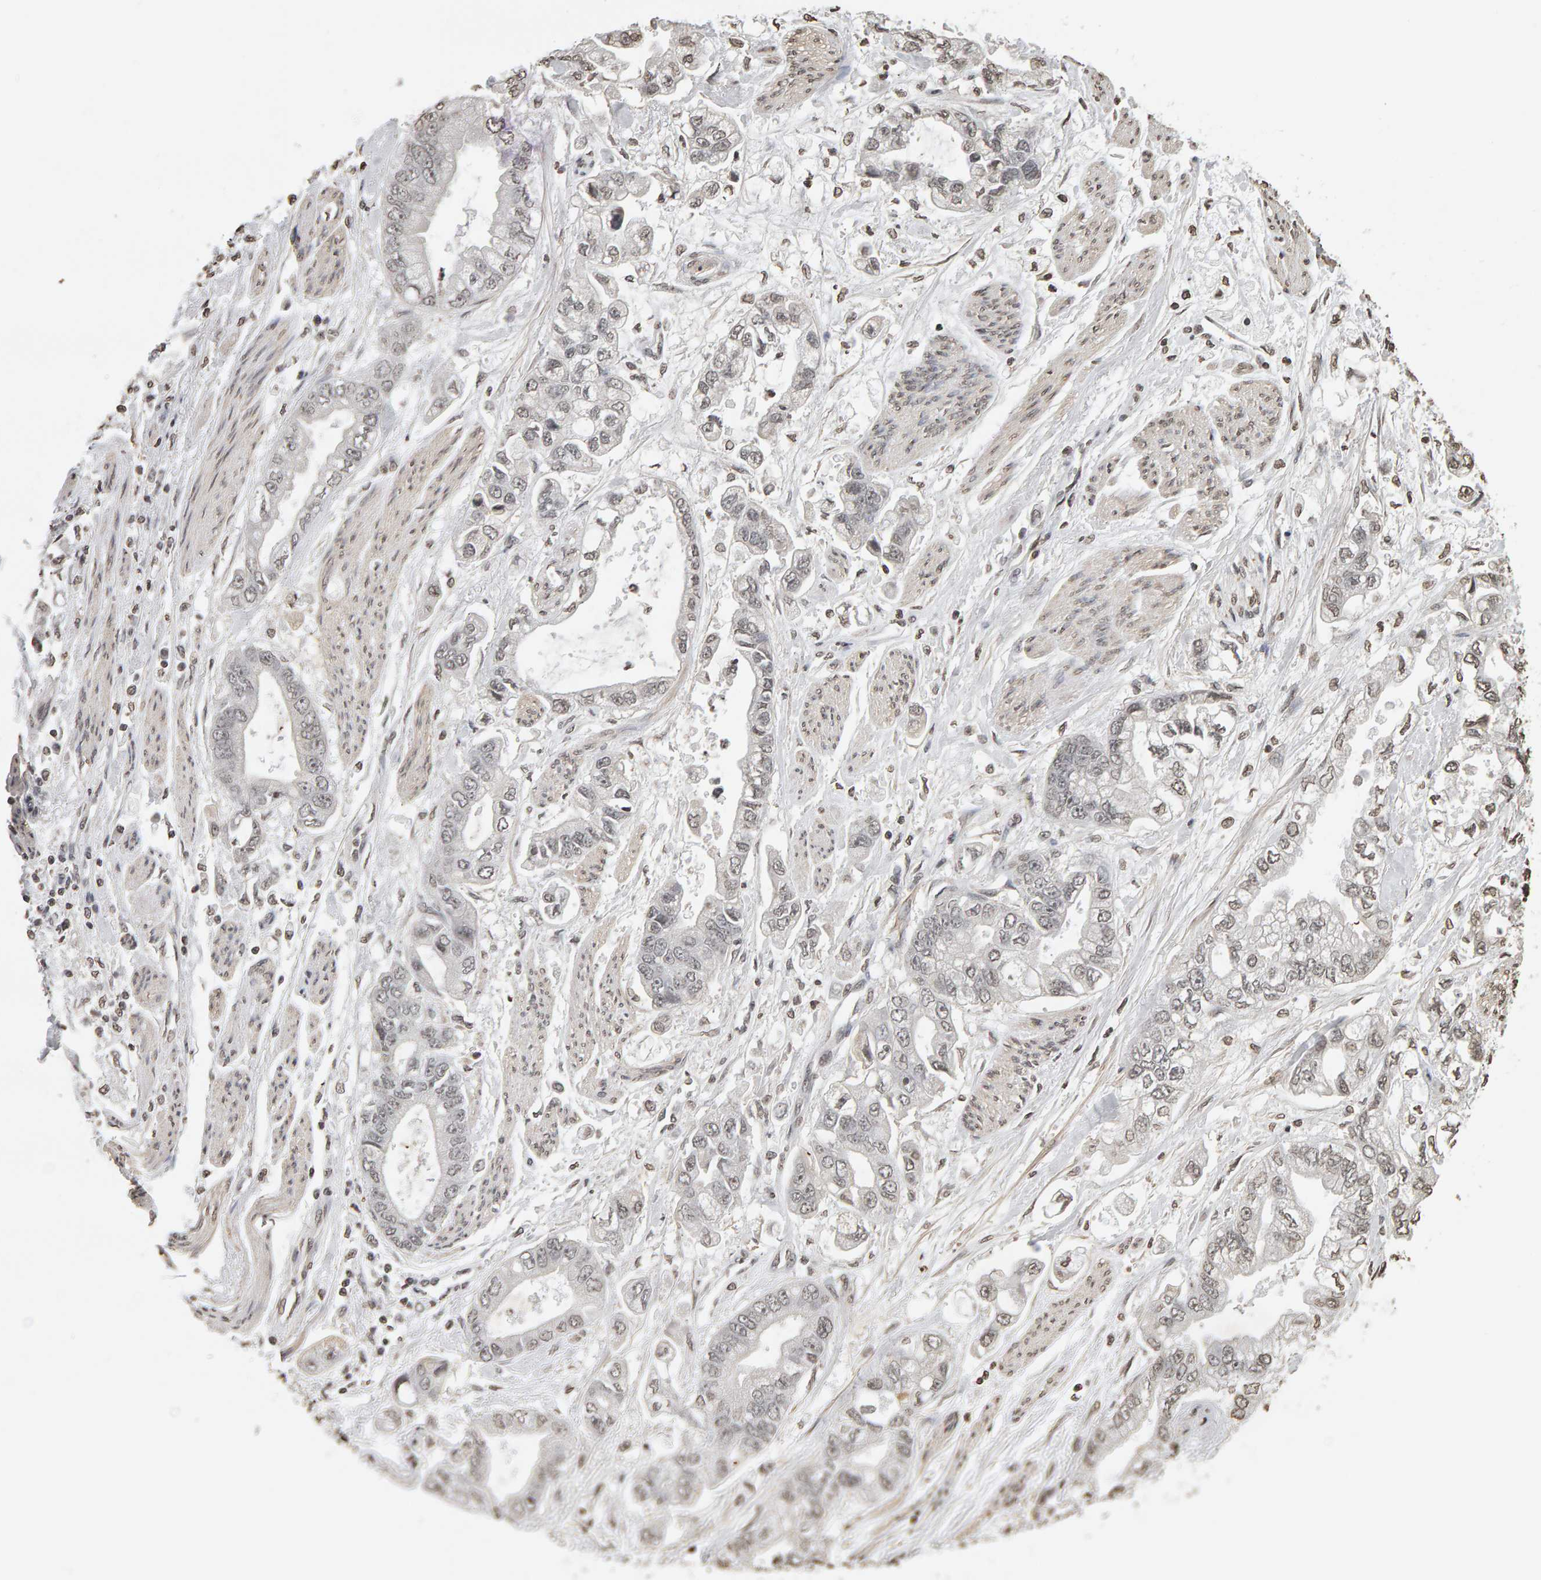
{"staining": {"intensity": "weak", "quantity": ">75%", "location": "nuclear"}, "tissue": "stomach cancer", "cell_type": "Tumor cells", "image_type": "cancer", "snomed": [{"axis": "morphology", "description": "Normal tissue, NOS"}, {"axis": "morphology", "description": "Adenocarcinoma, NOS"}, {"axis": "topography", "description": "Stomach"}], "caption": "Protein positivity by immunohistochemistry reveals weak nuclear expression in approximately >75% of tumor cells in stomach cancer (adenocarcinoma).", "gene": "AFF4", "patient": {"sex": "male", "age": 62}}